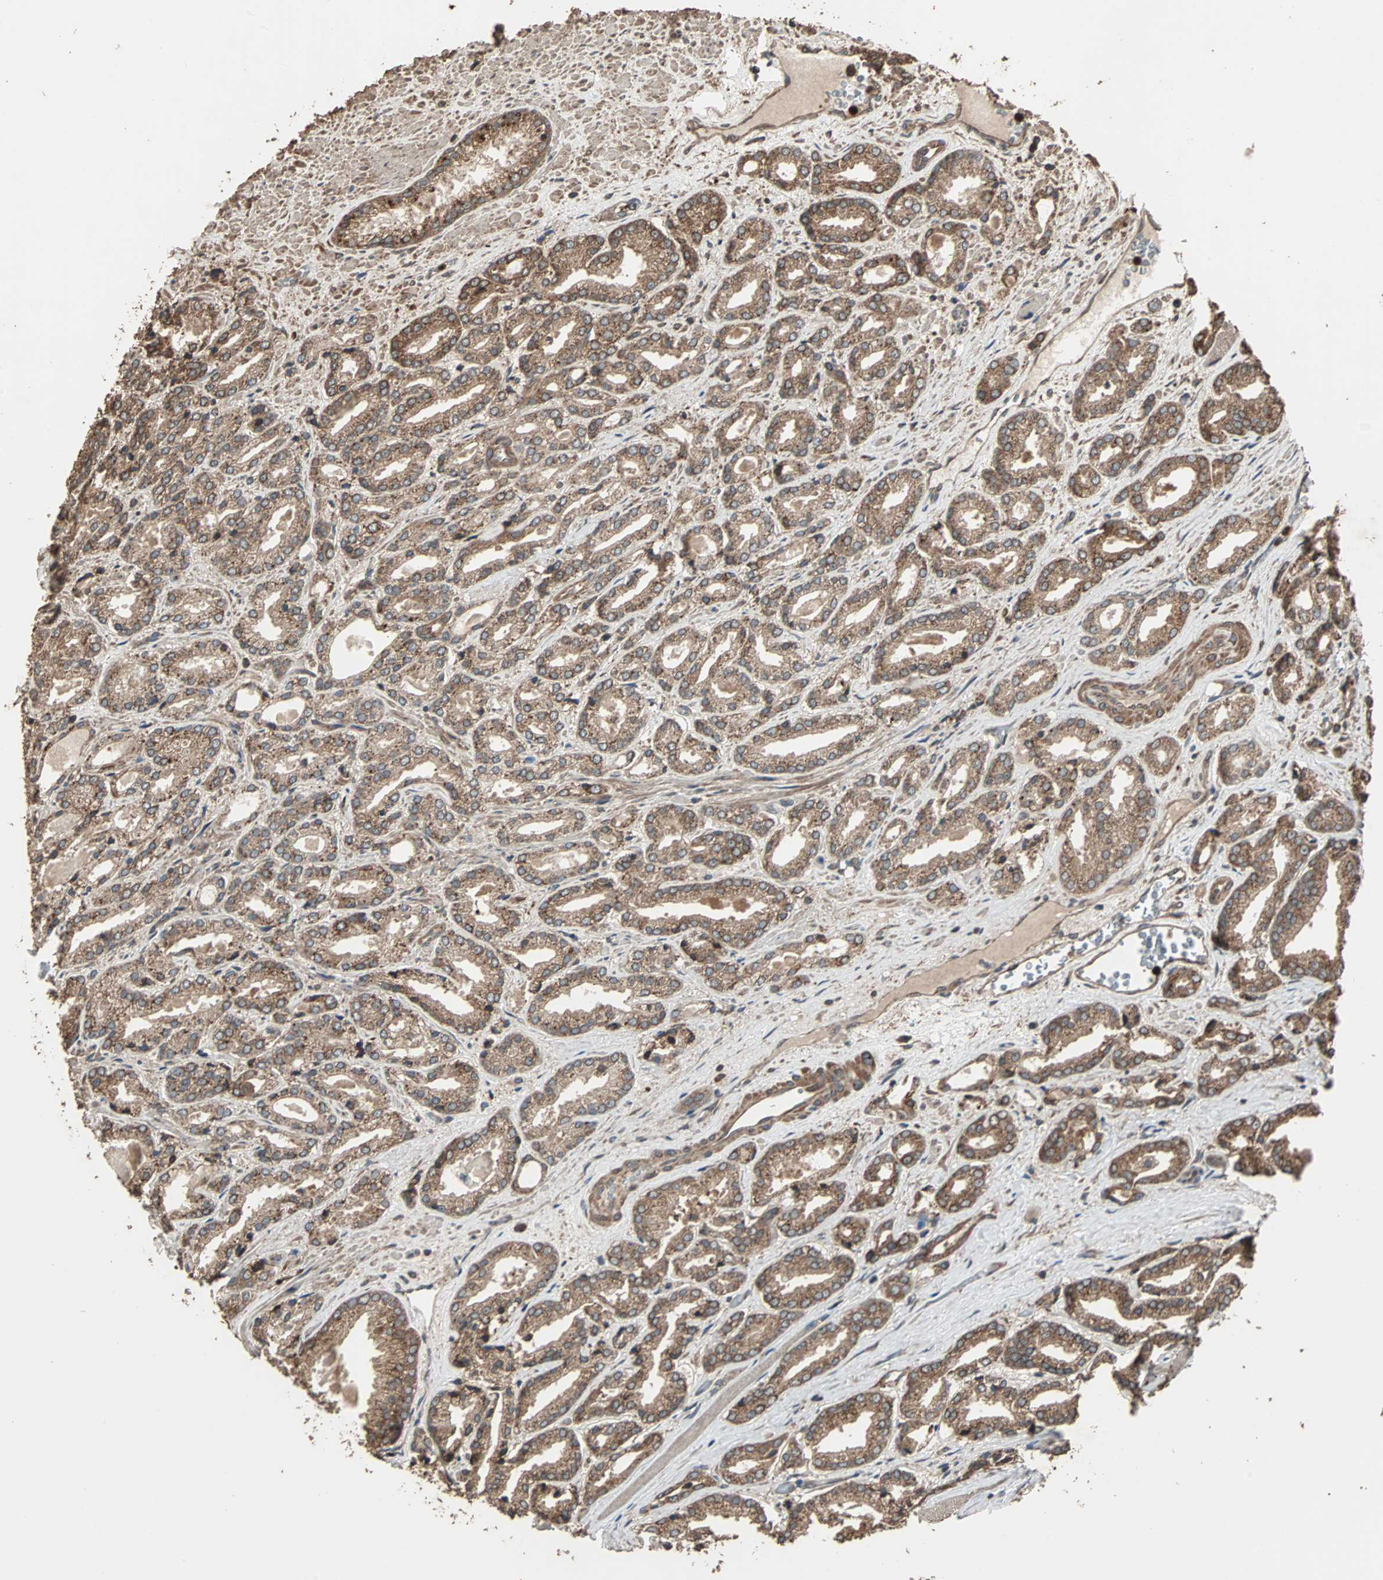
{"staining": {"intensity": "moderate", "quantity": ">75%", "location": "cytoplasmic/membranous"}, "tissue": "prostate cancer", "cell_type": "Tumor cells", "image_type": "cancer", "snomed": [{"axis": "morphology", "description": "Adenocarcinoma, Low grade"}, {"axis": "topography", "description": "Prostate"}], "caption": "DAB immunohistochemical staining of human low-grade adenocarcinoma (prostate) displays moderate cytoplasmic/membranous protein expression in about >75% of tumor cells. The staining was performed using DAB (3,3'-diaminobenzidine) to visualize the protein expression in brown, while the nuclei were stained in blue with hematoxylin (Magnification: 20x).", "gene": "LAMTOR5", "patient": {"sex": "male", "age": 59}}